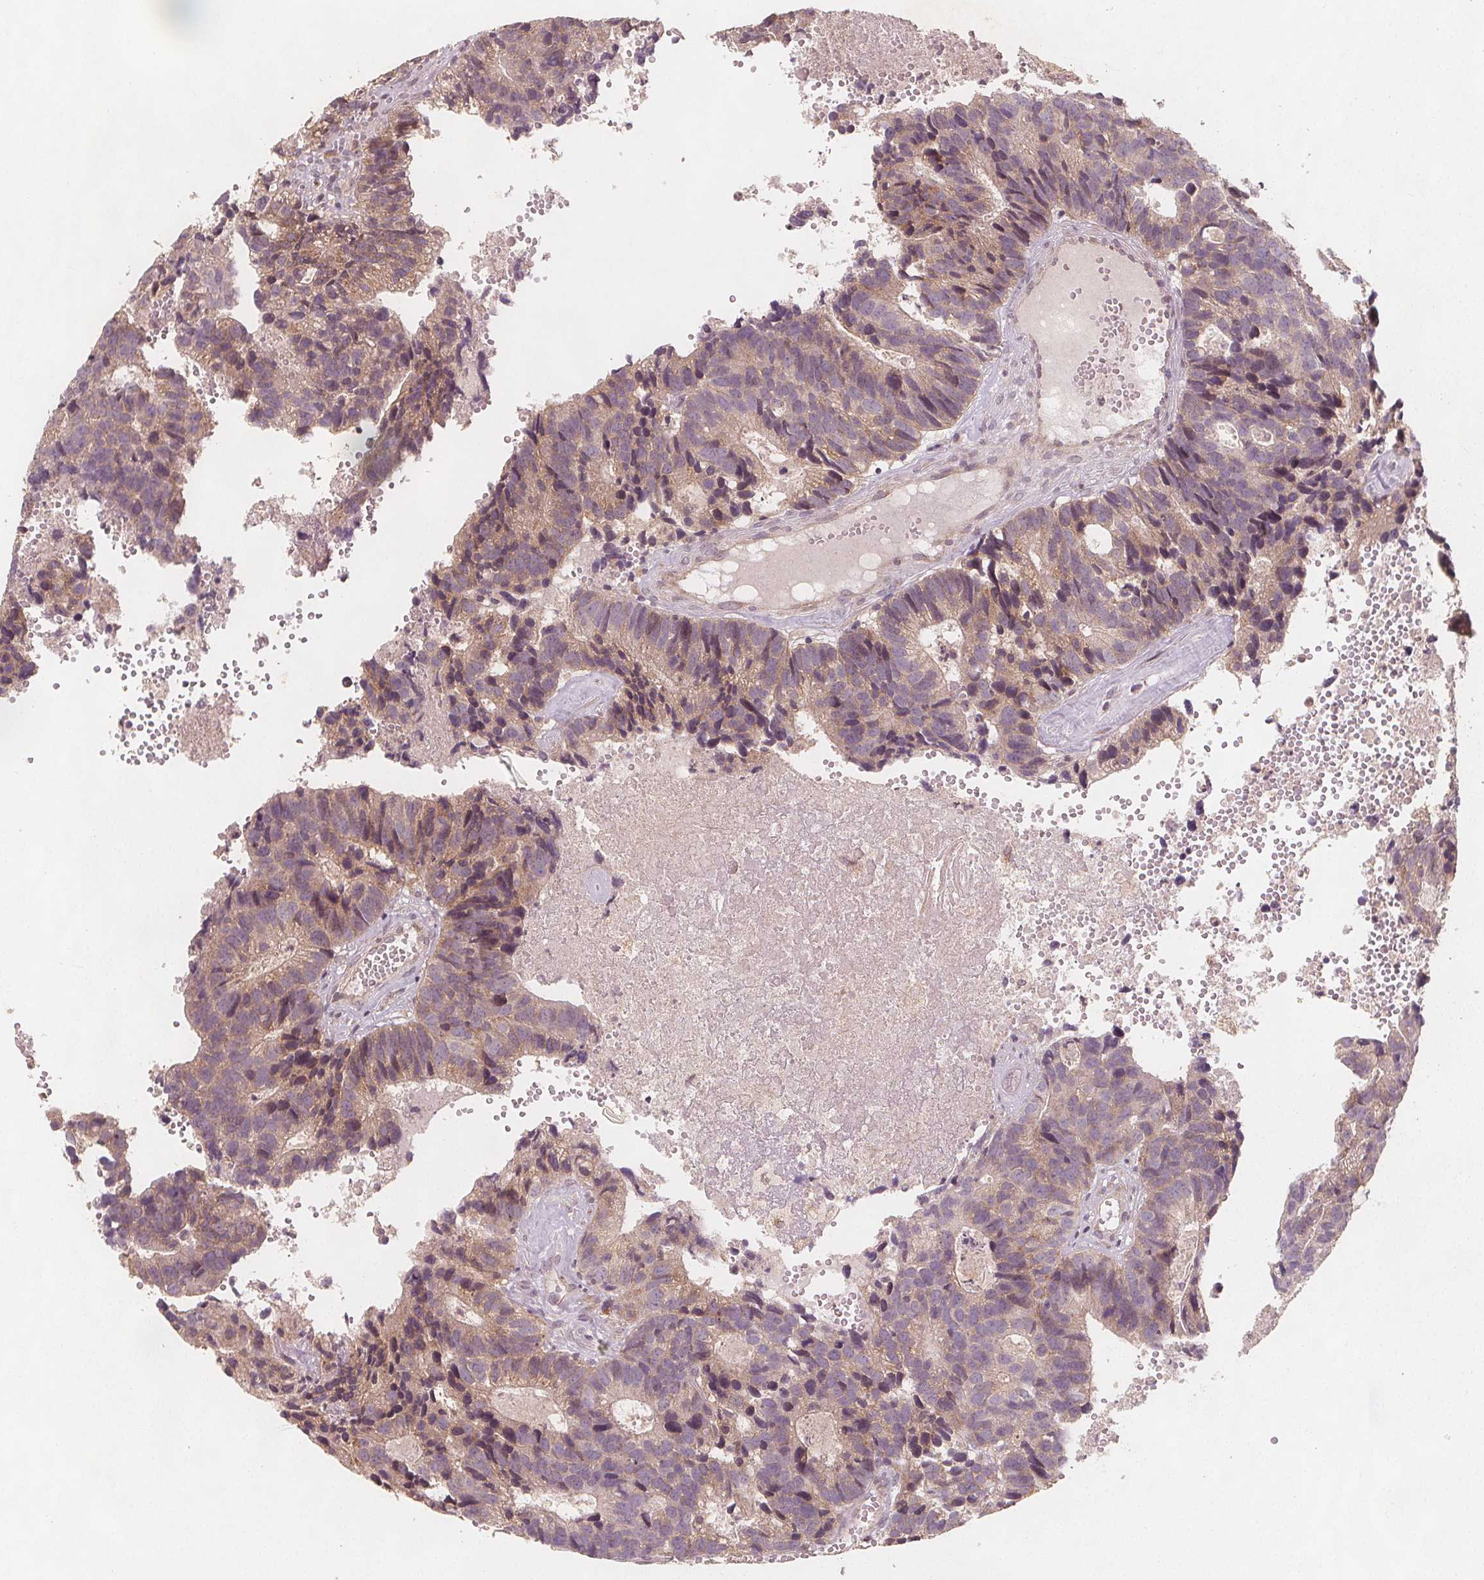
{"staining": {"intensity": "weak", "quantity": ">75%", "location": "cytoplasmic/membranous"}, "tissue": "head and neck cancer", "cell_type": "Tumor cells", "image_type": "cancer", "snomed": [{"axis": "morphology", "description": "Adenocarcinoma, NOS"}, {"axis": "topography", "description": "Head-Neck"}], "caption": "Protein expression analysis of head and neck cancer displays weak cytoplasmic/membranous staining in about >75% of tumor cells.", "gene": "NCSTN", "patient": {"sex": "male", "age": 62}}